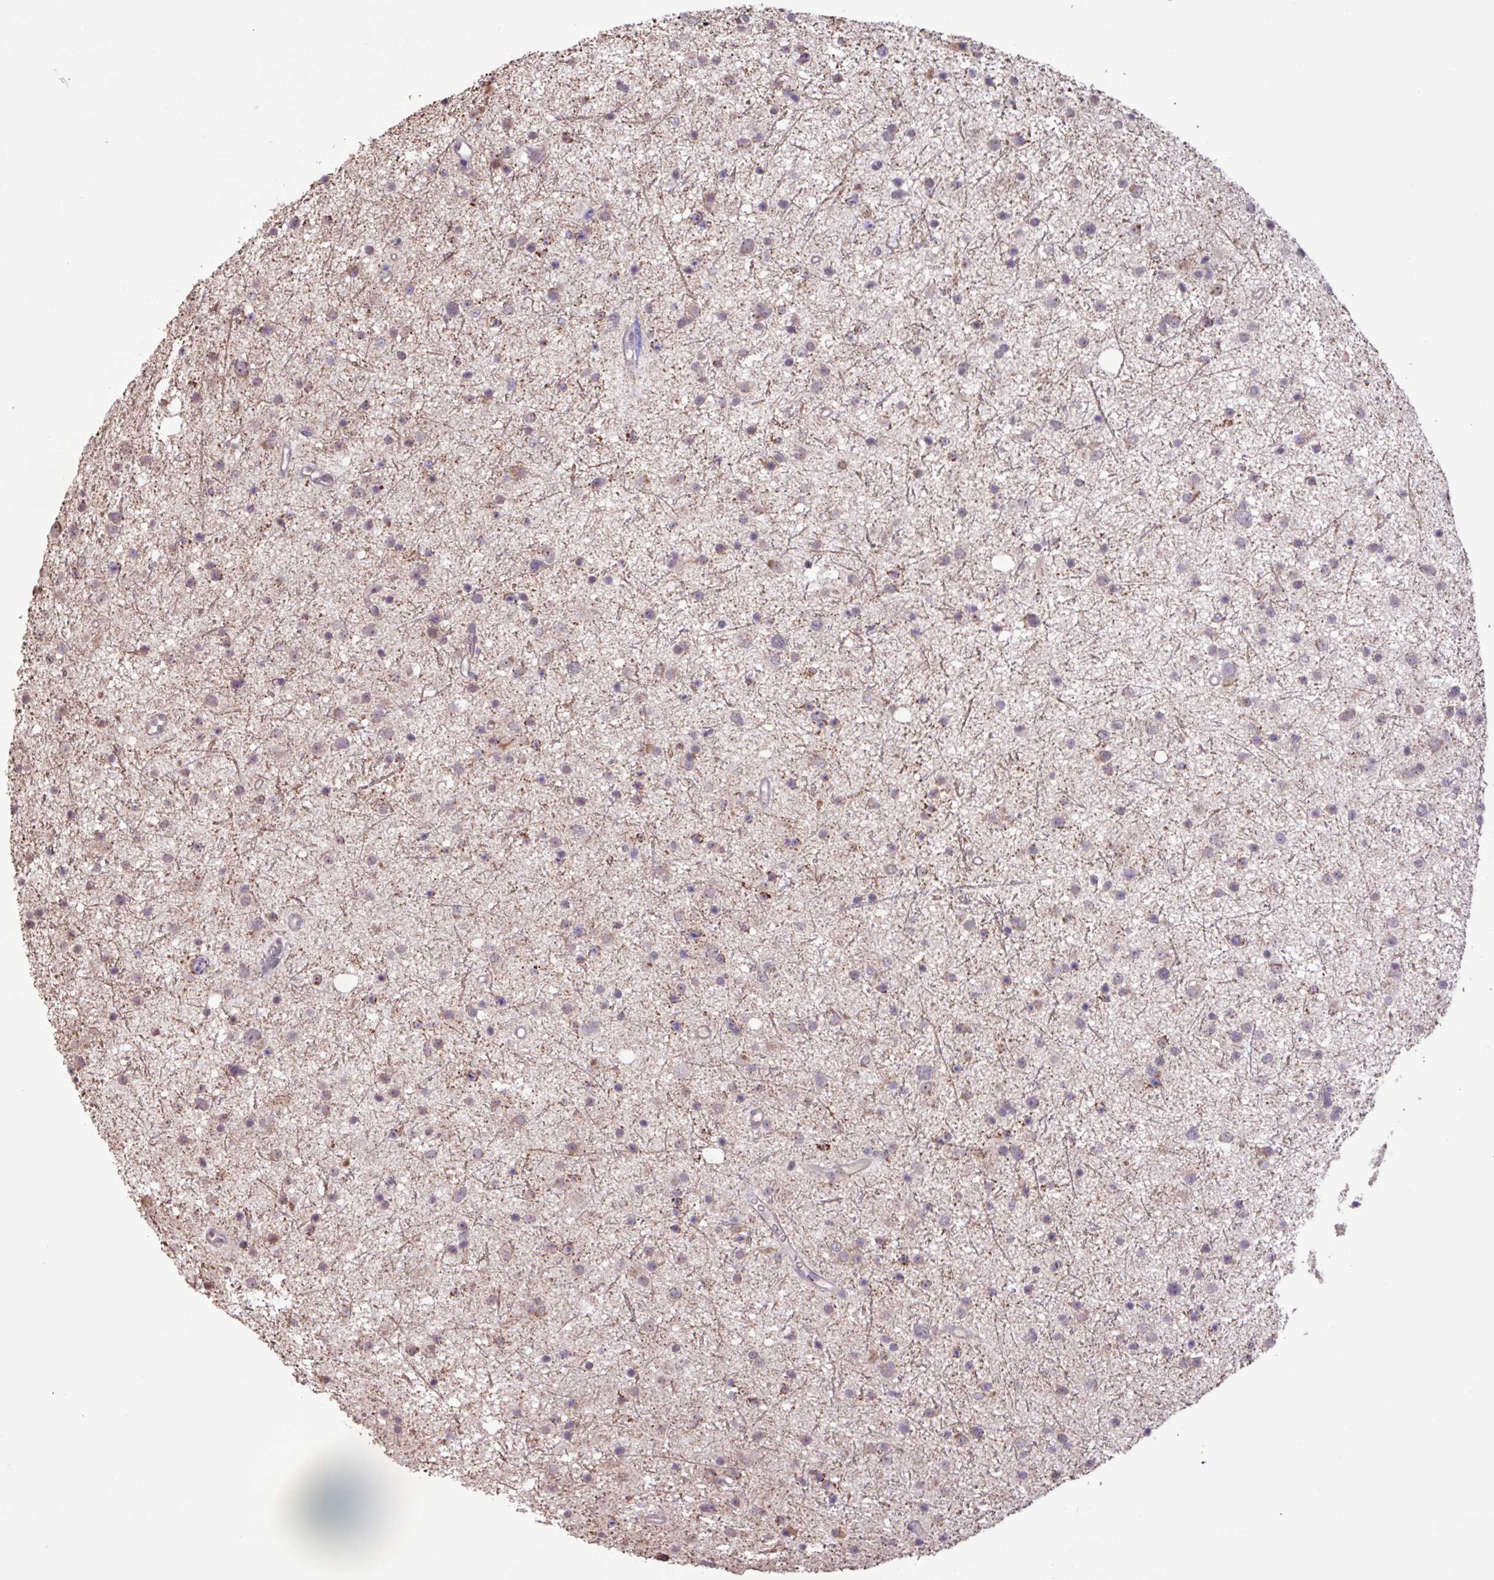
{"staining": {"intensity": "weak", "quantity": "<25%", "location": "nuclear"}, "tissue": "glioma", "cell_type": "Tumor cells", "image_type": "cancer", "snomed": [{"axis": "morphology", "description": "Glioma, malignant, Low grade"}, {"axis": "topography", "description": "Cerebral cortex"}], "caption": "A photomicrograph of glioma stained for a protein exhibits no brown staining in tumor cells.", "gene": "L3MBTL3", "patient": {"sex": "female", "age": 39}}